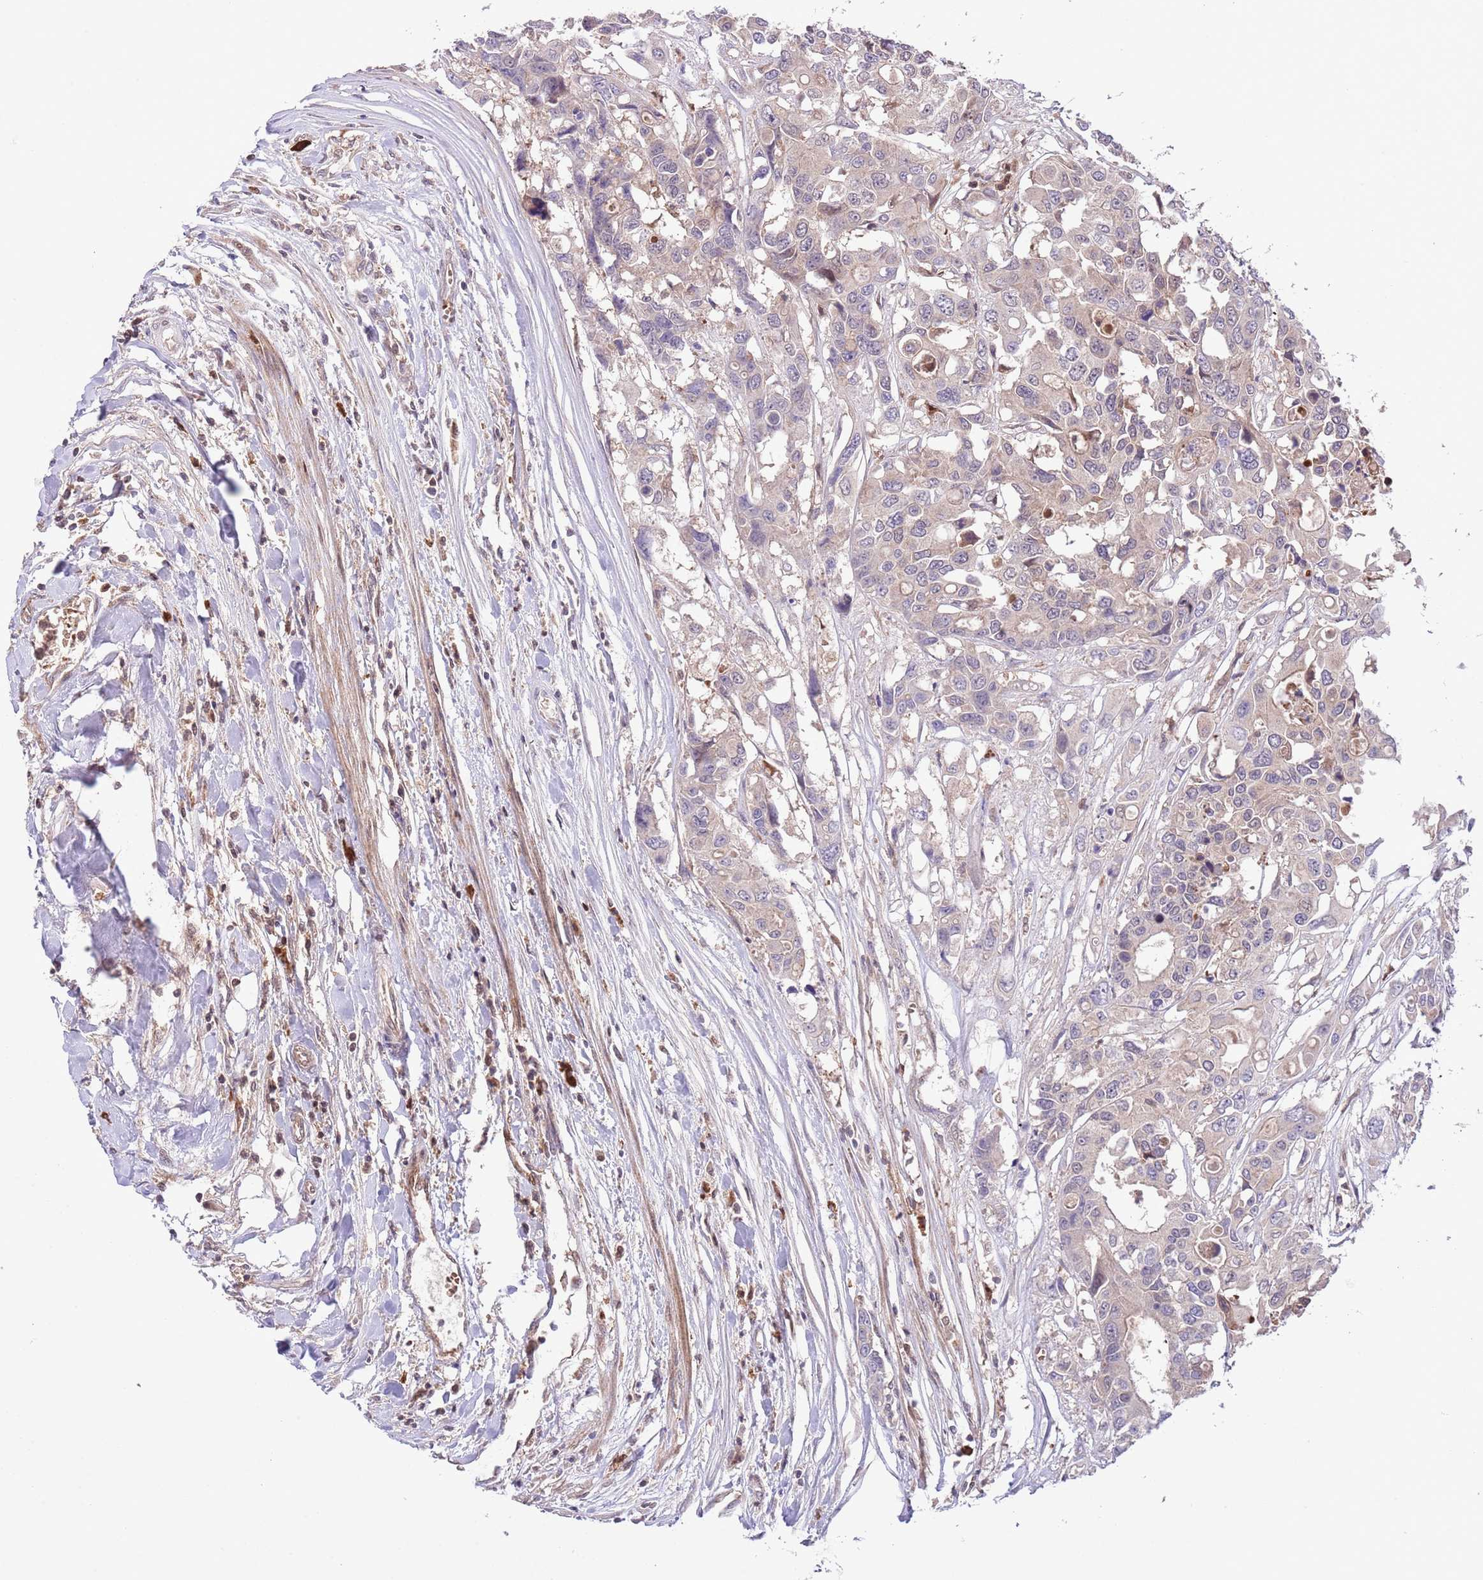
{"staining": {"intensity": "weak", "quantity": ">75%", "location": "cytoplasmic/membranous"}, "tissue": "colorectal cancer", "cell_type": "Tumor cells", "image_type": "cancer", "snomed": [{"axis": "morphology", "description": "Adenocarcinoma, NOS"}, {"axis": "topography", "description": "Colon"}], "caption": "Protein expression analysis of colorectal cancer demonstrates weak cytoplasmic/membranous positivity in about >75% of tumor cells.", "gene": "HDHD2", "patient": {"sex": "male", "age": 77}}